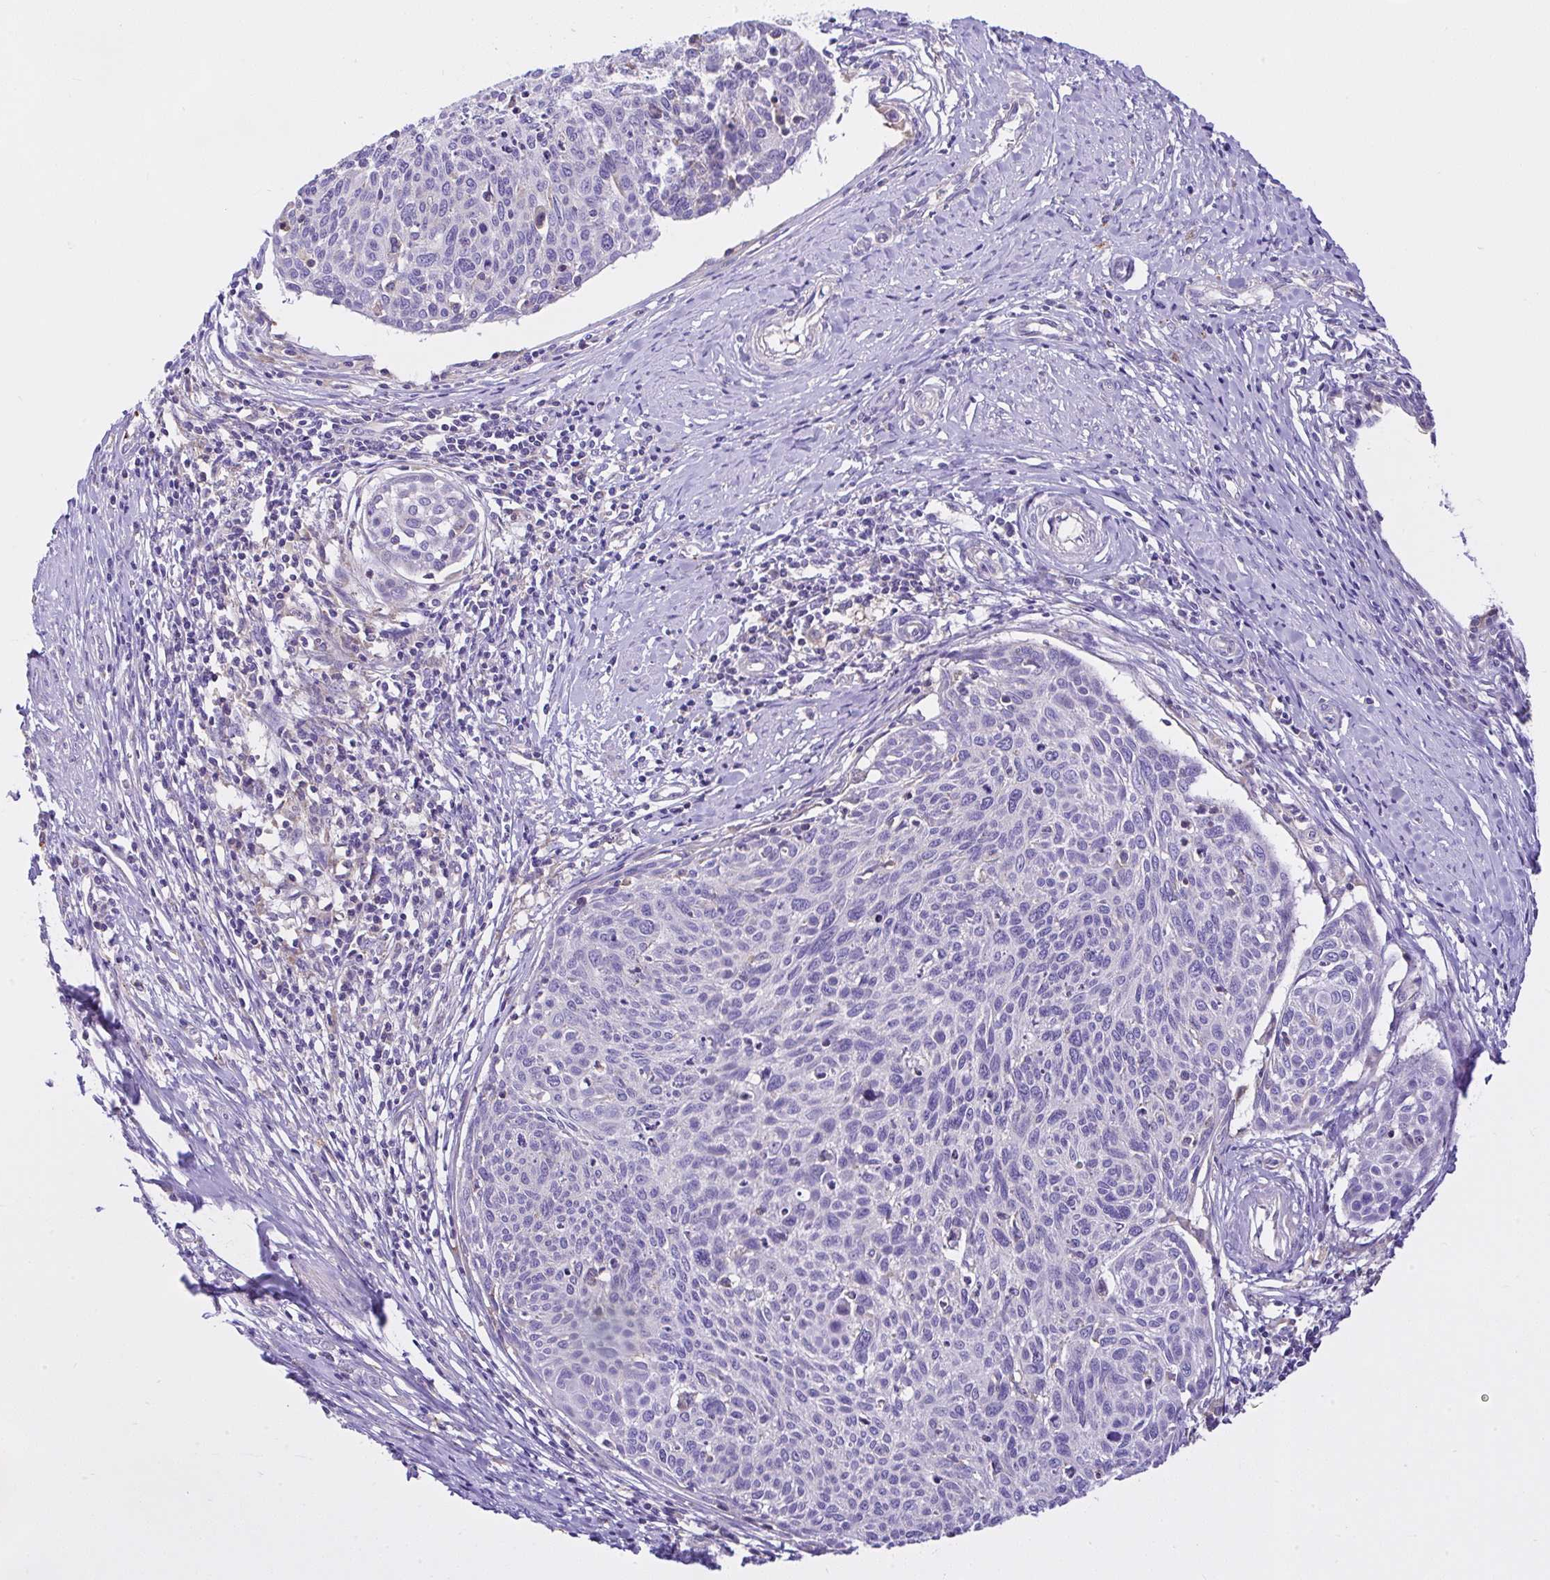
{"staining": {"intensity": "negative", "quantity": "none", "location": "none"}, "tissue": "cervical cancer", "cell_type": "Tumor cells", "image_type": "cancer", "snomed": [{"axis": "morphology", "description": "Squamous cell carcinoma, NOS"}, {"axis": "topography", "description": "Cervix"}], "caption": "Tumor cells are negative for brown protein staining in squamous cell carcinoma (cervical).", "gene": "CCDC142", "patient": {"sex": "female", "age": 49}}